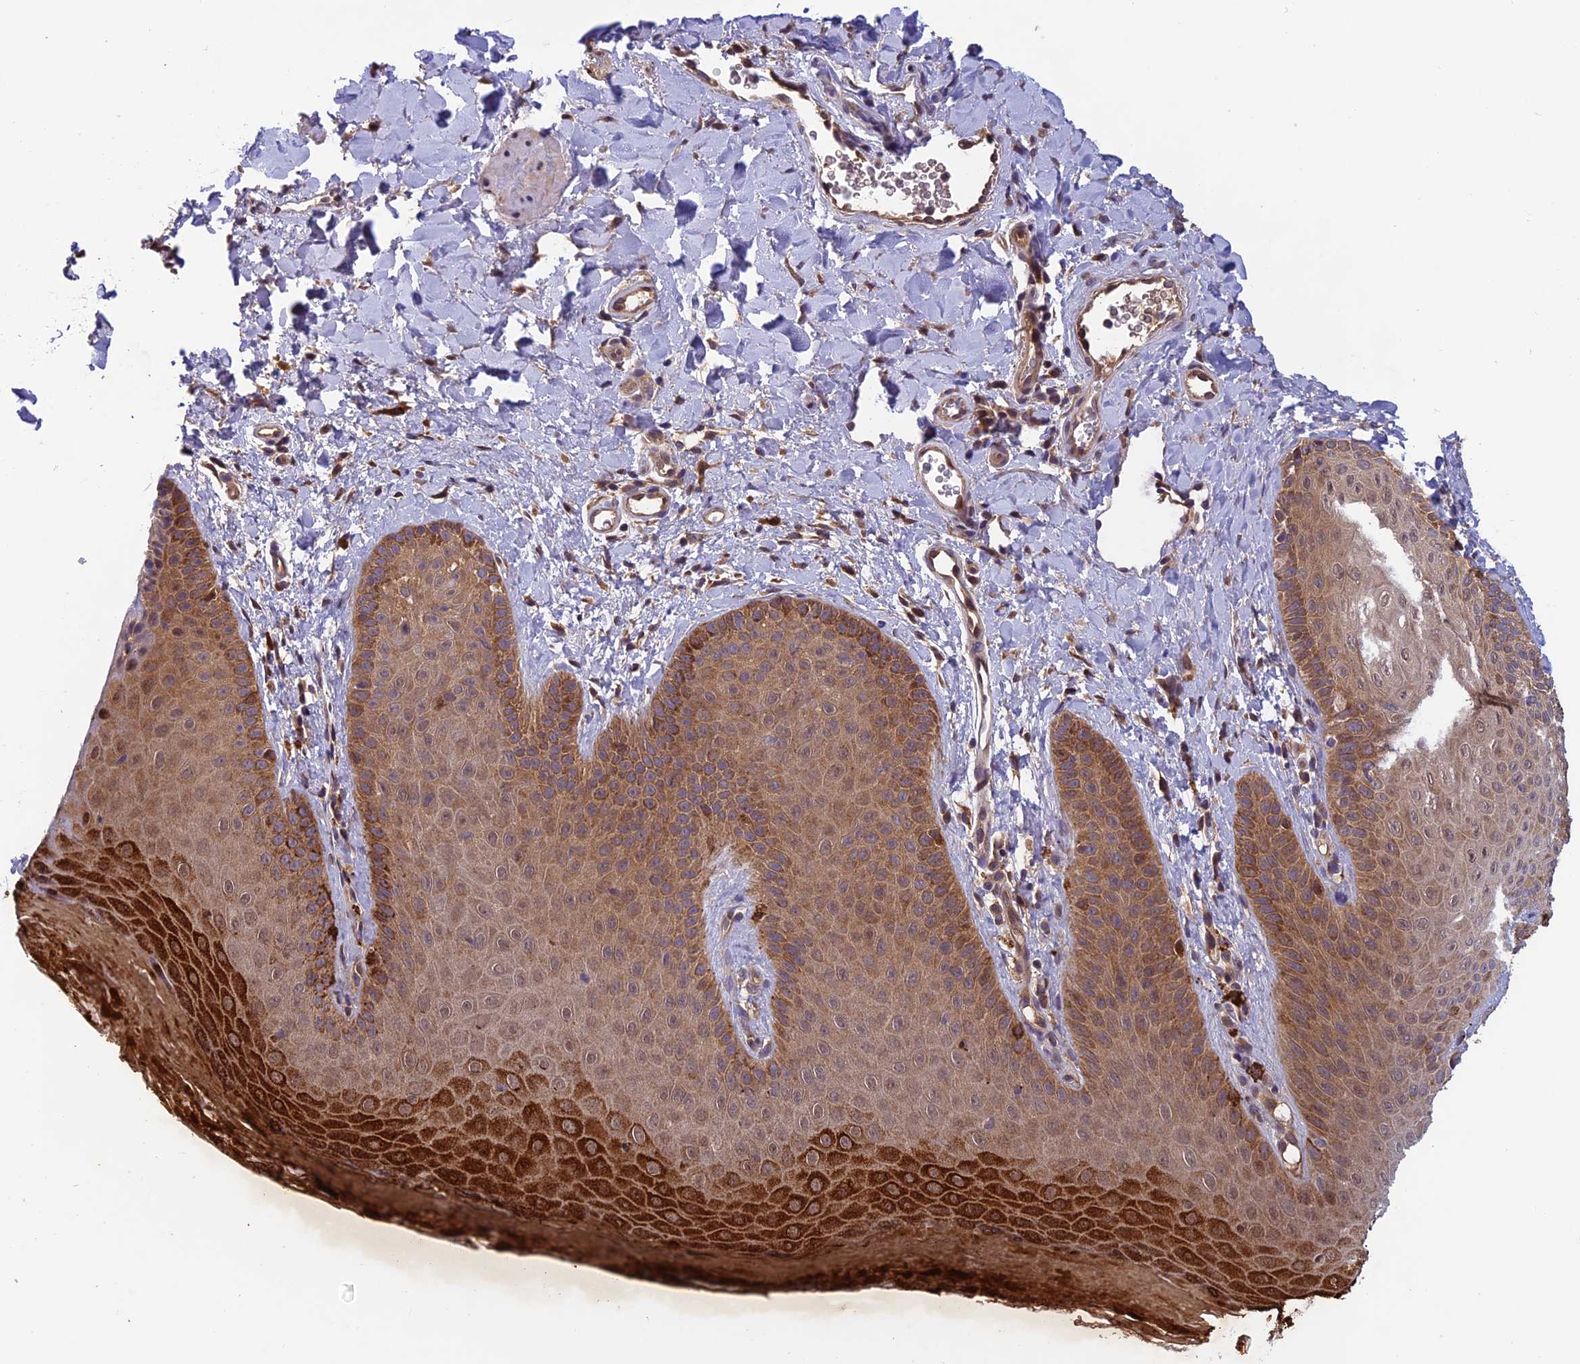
{"staining": {"intensity": "strong", "quantity": "25%-75%", "location": "cytoplasmic/membranous,nuclear"}, "tissue": "skin", "cell_type": "Epidermal cells", "image_type": "normal", "snomed": [{"axis": "morphology", "description": "Normal tissue, NOS"}, {"axis": "morphology", "description": "Neoplasm, malignant, NOS"}, {"axis": "topography", "description": "Anal"}], "caption": "Skin stained for a protein reveals strong cytoplasmic/membranous,nuclear positivity in epidermal cells.", "gene": "CCDC15", "patient": {"sex": "male", "age": 47}}